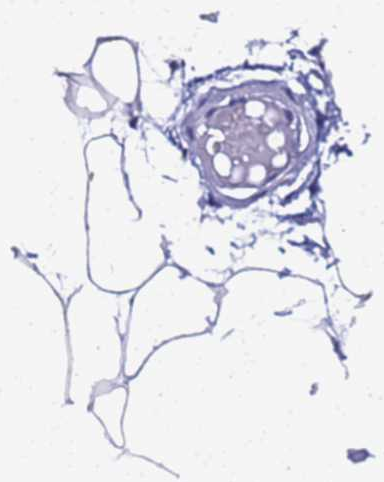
{"staining": {"intensity": "negative", "quantity": "none", "location": "none"}, "tissue": "adipose tissue", "cell_type": "Adipocytes", "image_type": "normal", "snomed": [{"axis": "morphology", "description": "Normal tissue, NOS"}, {"axis": "topography", "description": "Breast"}], "caption": "Immunohistochemical staining of unremarkable adipose tissue demonstrates no significant expression in adipocytes. (DAB (3,3'-diaminobenzidine) immunohistochemistry with hematoxylin counter stain).", "gene": "LIPF", "patient": {"sex": "female", "age": 23}}